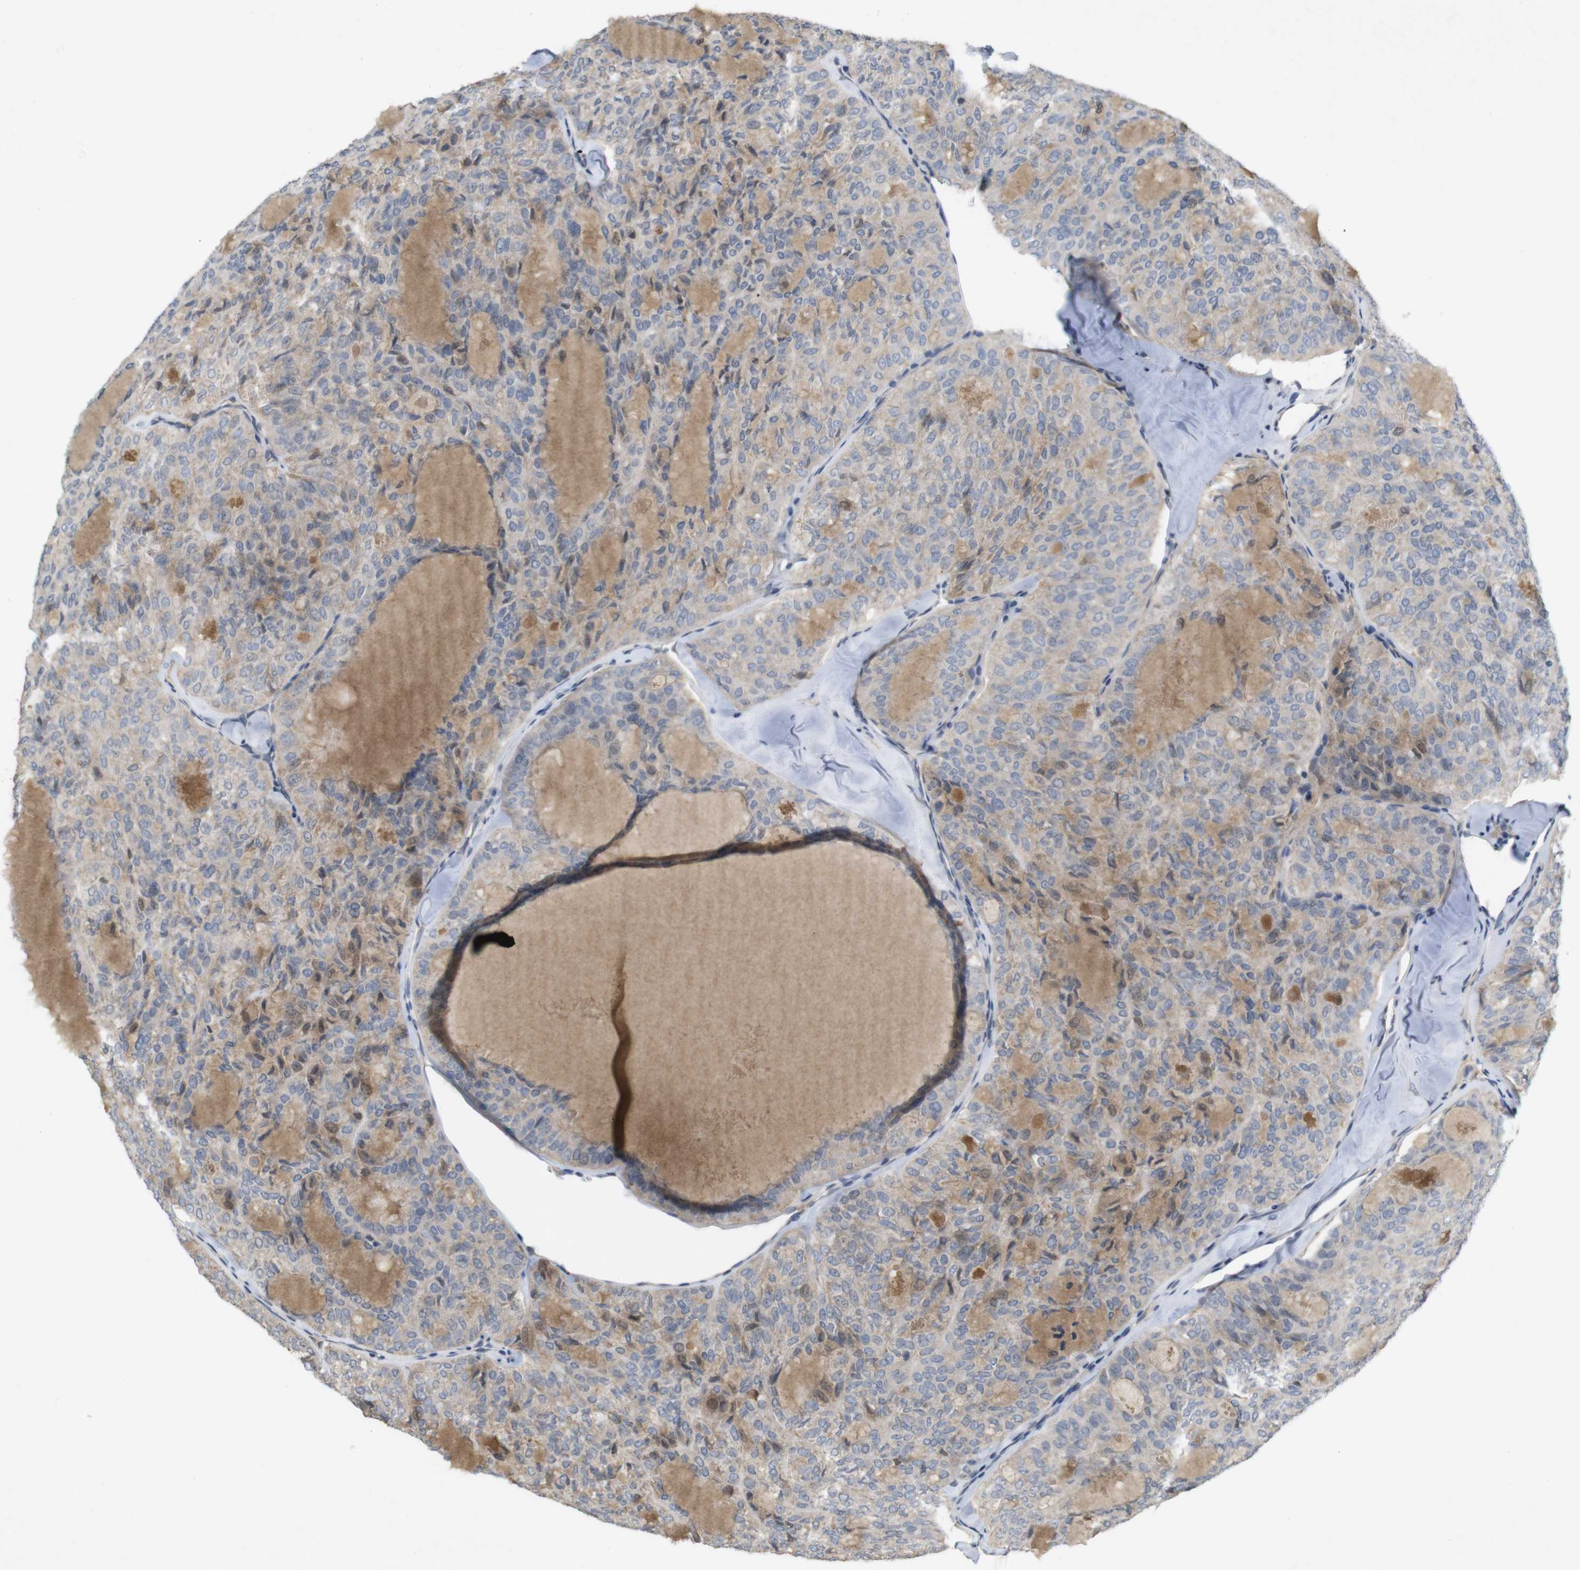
{"staining": {"intensity": "weak", "quantity": ">75%", "location": "cytoplasmic/membranous"}, "tissue": "thyroid cancer", "cell_type": "Tumor cells", "image_type": "cancer", "snomed": [{"axis": "morphology", "description": "Follicular adenoma carcinoma, NOS"}, {"axis": "topography", "description": "Thyroid gland"}], "caption": "This is a photomicrograph of immunohistochemistry (IHC) staining of thyroid follicular adenoma carcinoma, which shows weak expression in the cytoplasmic/membranous of tumor cells.", "gene": "TSPAN14", "patient": {"sex": "male", "age": 75}}